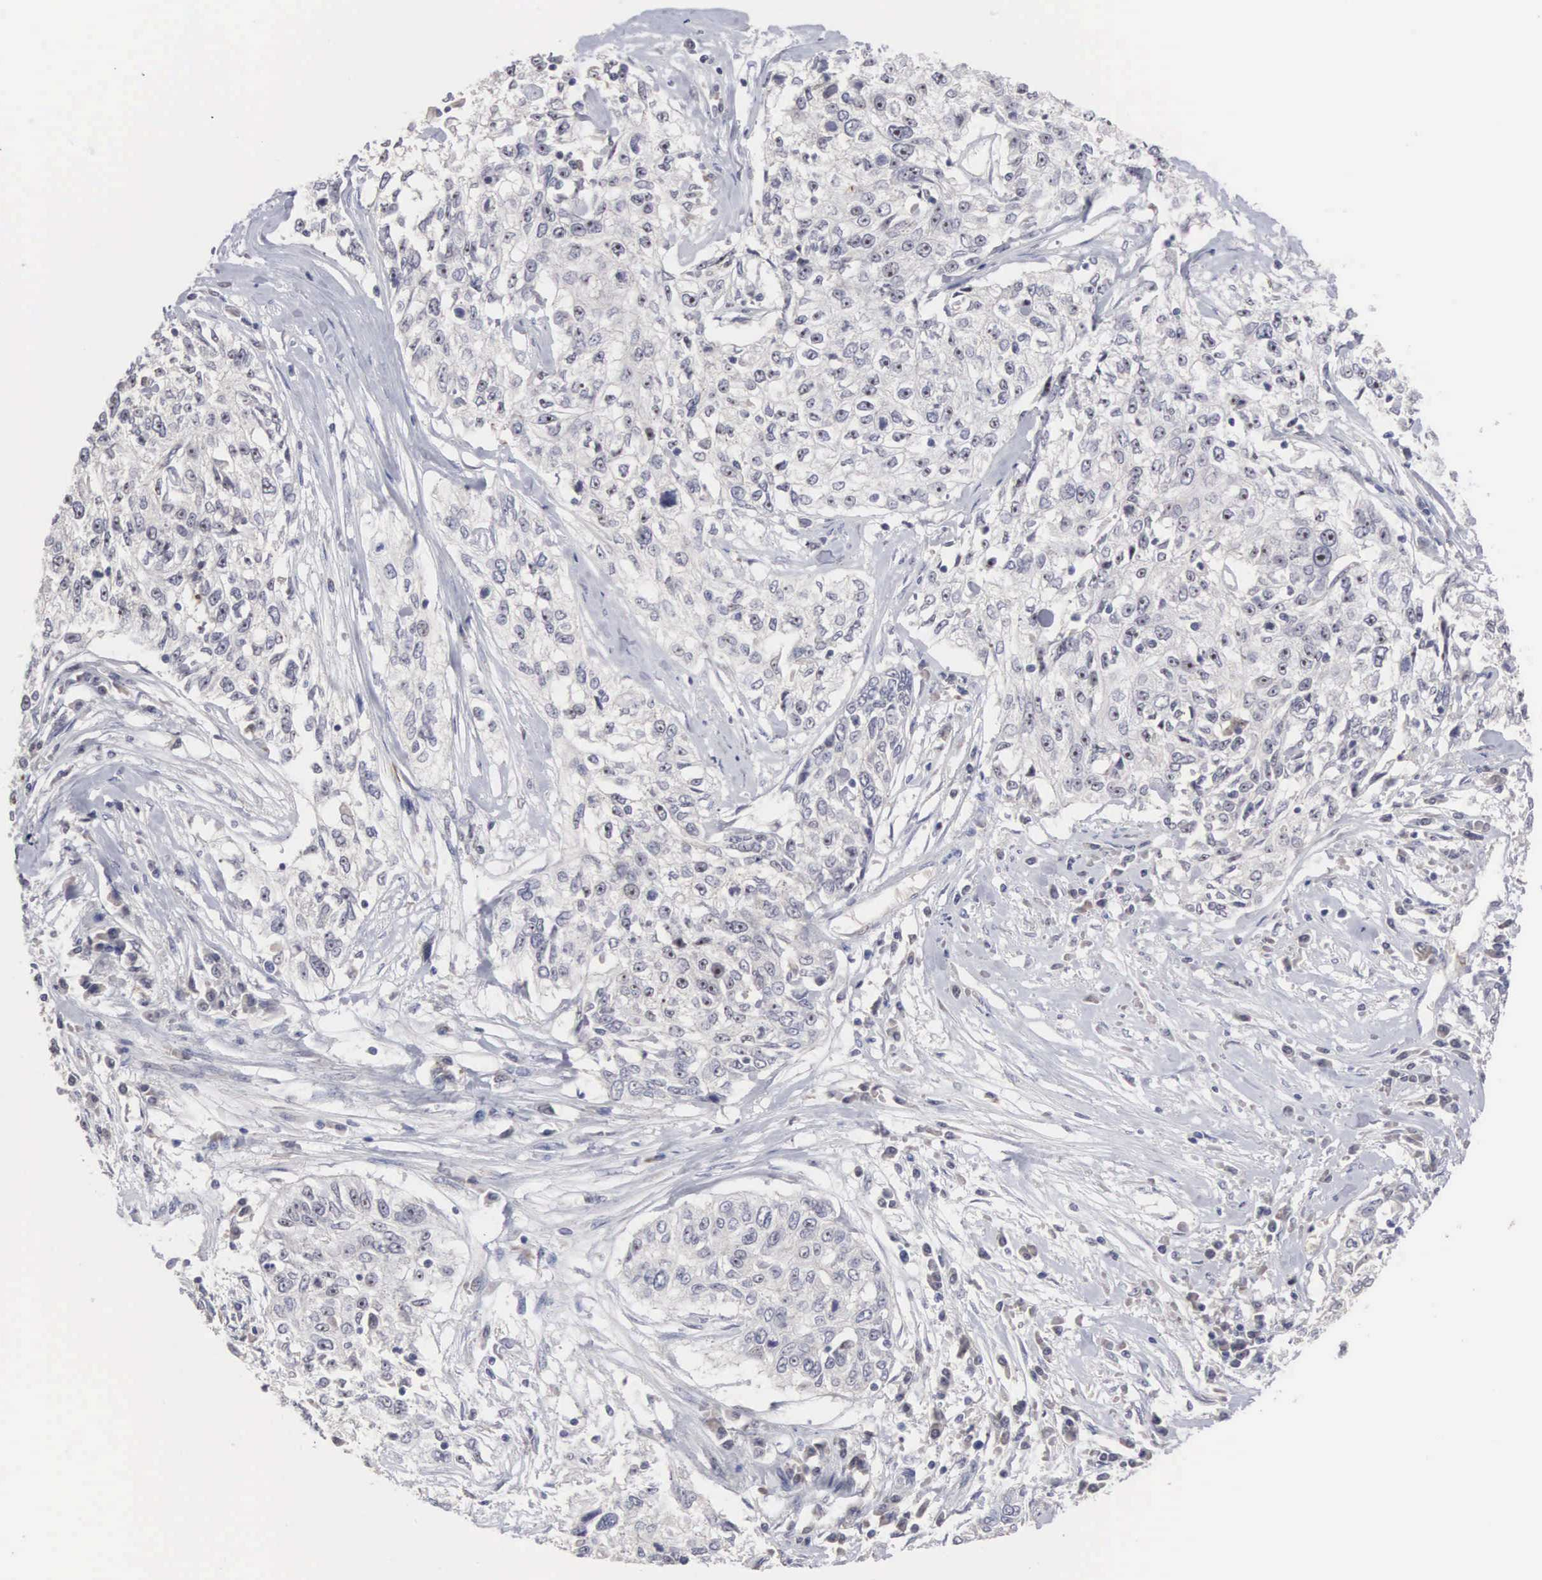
{"staining": {"intensity": "negative", "quantity": "none", "location": "none"}, "tissue": "cervical cancer", "cell_type": "Tumor cells", "image_type": "cancer", "snomed": [{"axis": "morphology", "description": "Squamous cell carcinoma, NOS"}, {"axis": "topography", "description": "Cervix"}], "caption": "Immunohistochemistry (IHC) of cervical cancer demonstrates no positivity in tumor cells.", "gene": "ACOT4", "patient": {"sex": "female", "age": 57}}